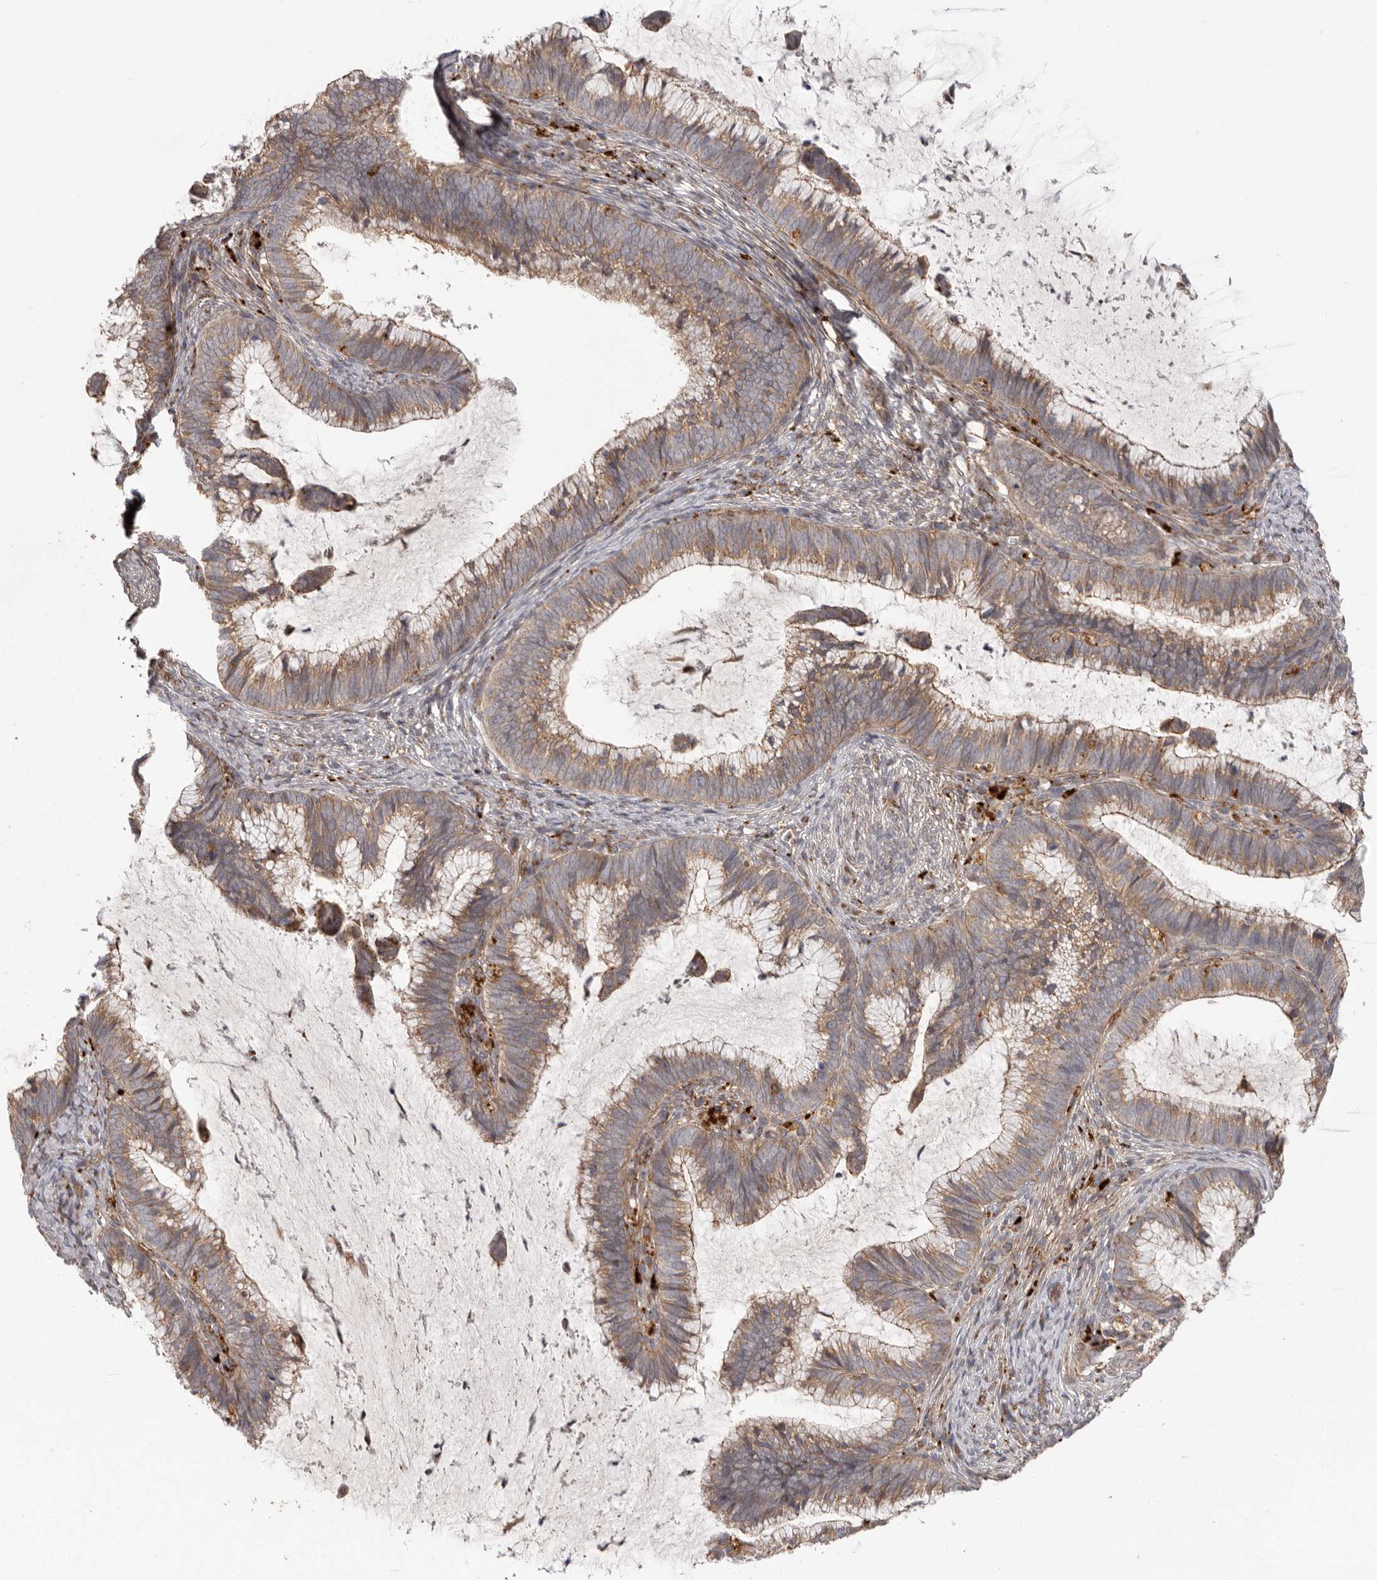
{"staining": {"intensity": "moderate", "quantity": ">75%", "location": "cytoplasmic/membranous"}, "tissue": "cervical cancer", "cell_type": "Tumor cells", "image_type": "cancer", "snomed": [{"axis": "morphology", "description": "Adenocarcinoma, NOS"}, {"axis": "topography", "description": "Cervix"}], "caption": "DAB immunohistochemical staining of cervical adenocarcinoma demonstrates moderate cytoplasmic/membranous protein staining in approximately >75% of tumor cells. The protein of interest is stained brown, and the nuclei are stained in blue (DAB (3,3'-diaminobenzidine) IHC with brightfield microscopy, high magnification).", "gene": "NUP43", "patient": {"sex": "female", "age": 36}}